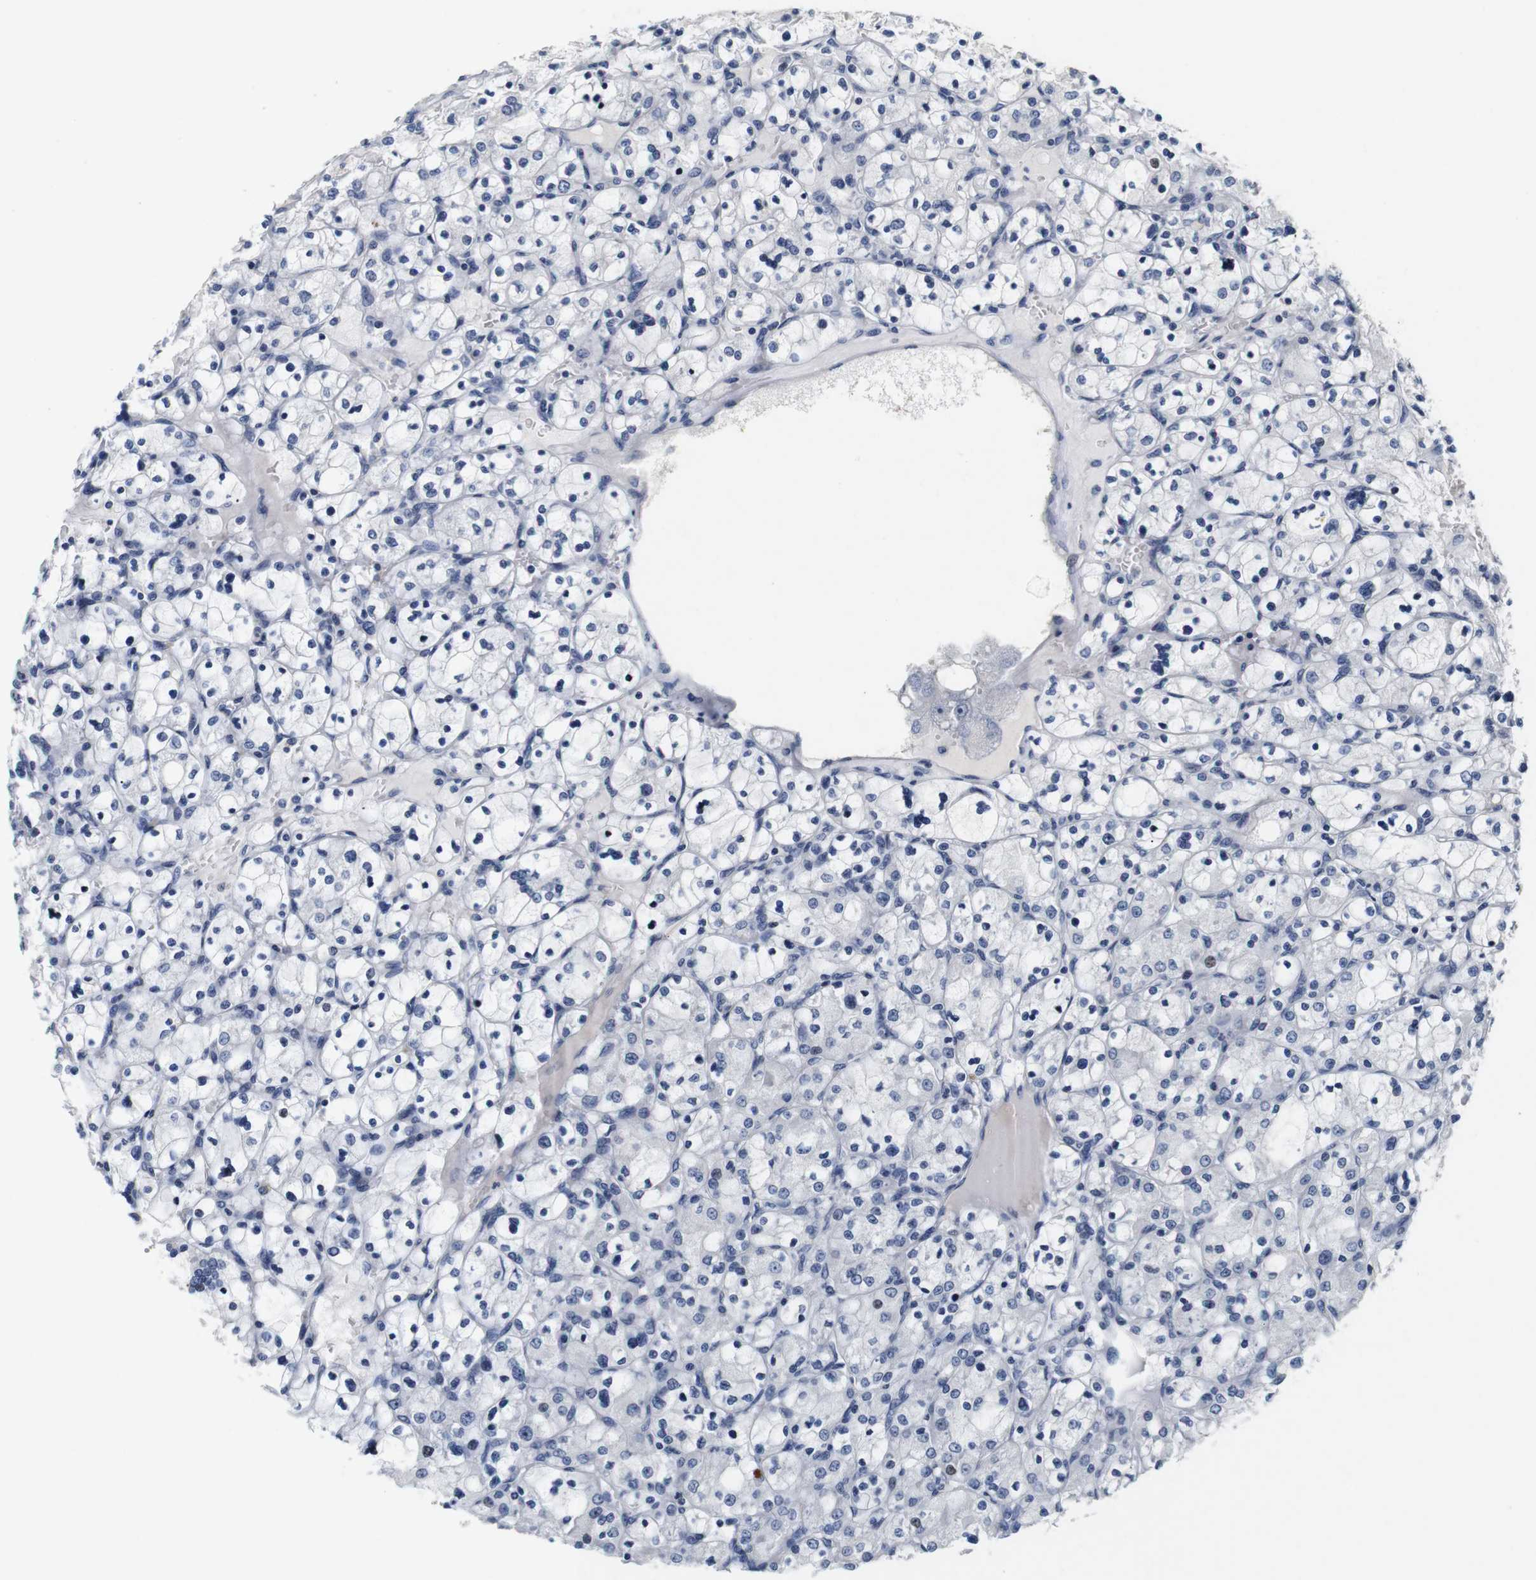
{"staining": {"intensity": "negative", "quantity": "none", "location": "none"}, "tissue": "renal cancer", "cell_type": "Tumor cells", "image_type": "cancer", "snomed": [{"axis": "morphology", "description": "Adenocarcinoma, NOS"}, {"axis": "topography", "description": "Kidney"}], "caption": "Immunohistochemical staining of renal cancer displays no significant staining in tumor cells.", "gene": "CYB561", "patient": {"sex": "female", "age": 83}}